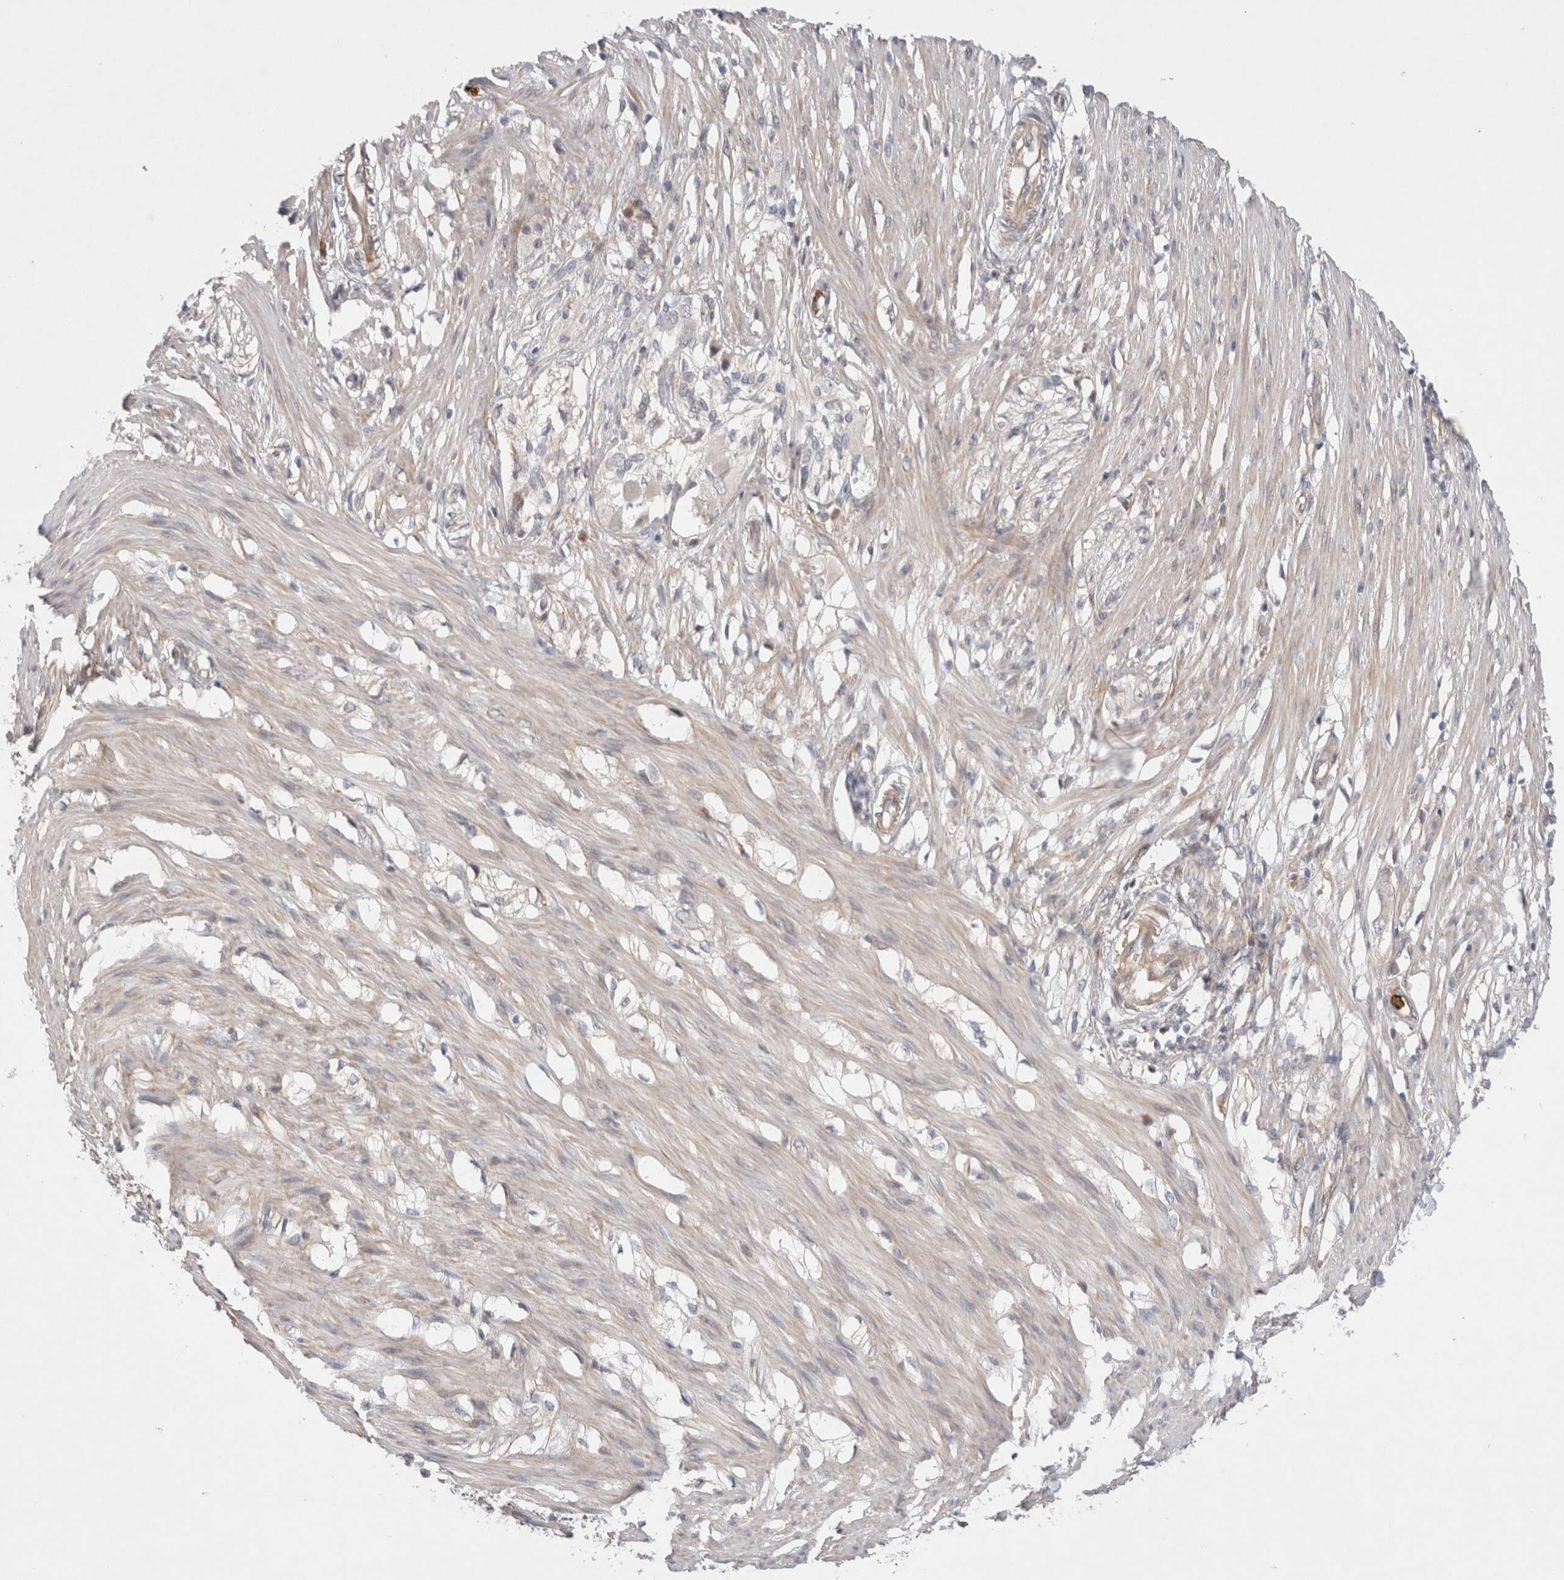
{"staining": {"intensity": "weak", "quantity": "<25%", "location": "cytoplasmic/membranous"}, "tissue": "smooth muscle", "cell_type": "Smooth muscle cells", "image_type": "normal", "snomed": [{"axis": "morphology", "description": "Normal tissue, NOS"}, {"axis": "morphology", "description": "Adenocarcinoma, NOS"}, {"axis": "topography", "description": "Smooth muscle"}, {"axis": "topography", "description": "Colon"}], "caption": "IHC photomicrograph of normal smooth muscle: human smooth muscle stained with DAB (3,3'-diaminobenzidine) reveals no significant protein expression in smooth muscle cells.", "gene": "GSDMB", "patient": {"sex": "male", "age": 14}}